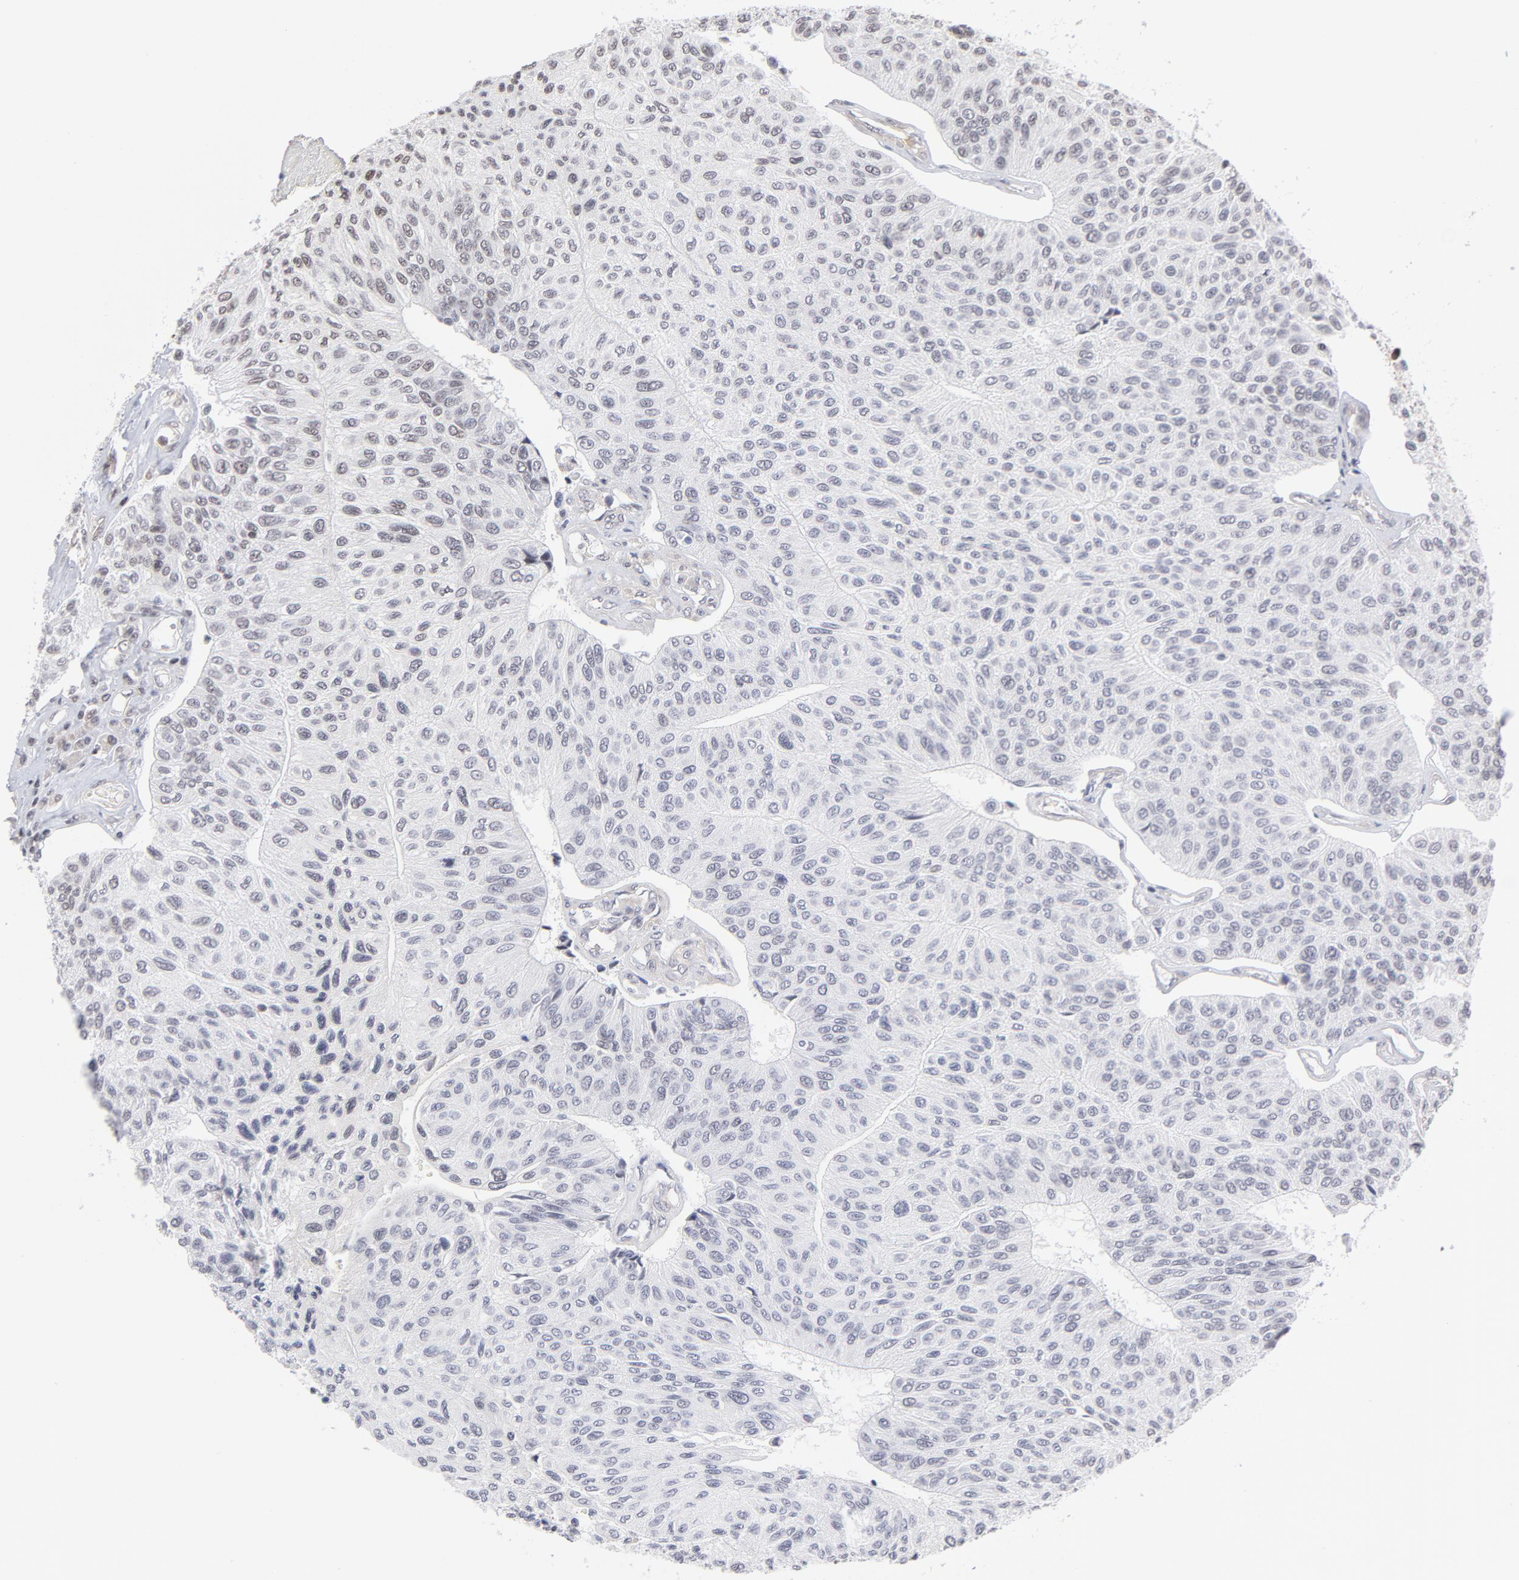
{"staining": {"intensity": "strong", "quantity": ">75%", "location": "nuclear"}, "tissue": "urothelial cancer", "cell_type": "Tumor cells", "image_type": "cancer", "snomed": [{"axis": "morphology", "description": "Urothelial carcinoma, High grade"}, {"axis": "topography", "description": "Urinary bladder"}], "caption": "Immunohistochemical staining of urothelial cancer reveals strong nuclear protein positivity in about >75% of tumor cells. Immunohistochemistry (ihc) stains the protein in brown and the nuclei are stained blue.", "gene": "CTCF", "patient": {"sex": "male", "age": 66}}